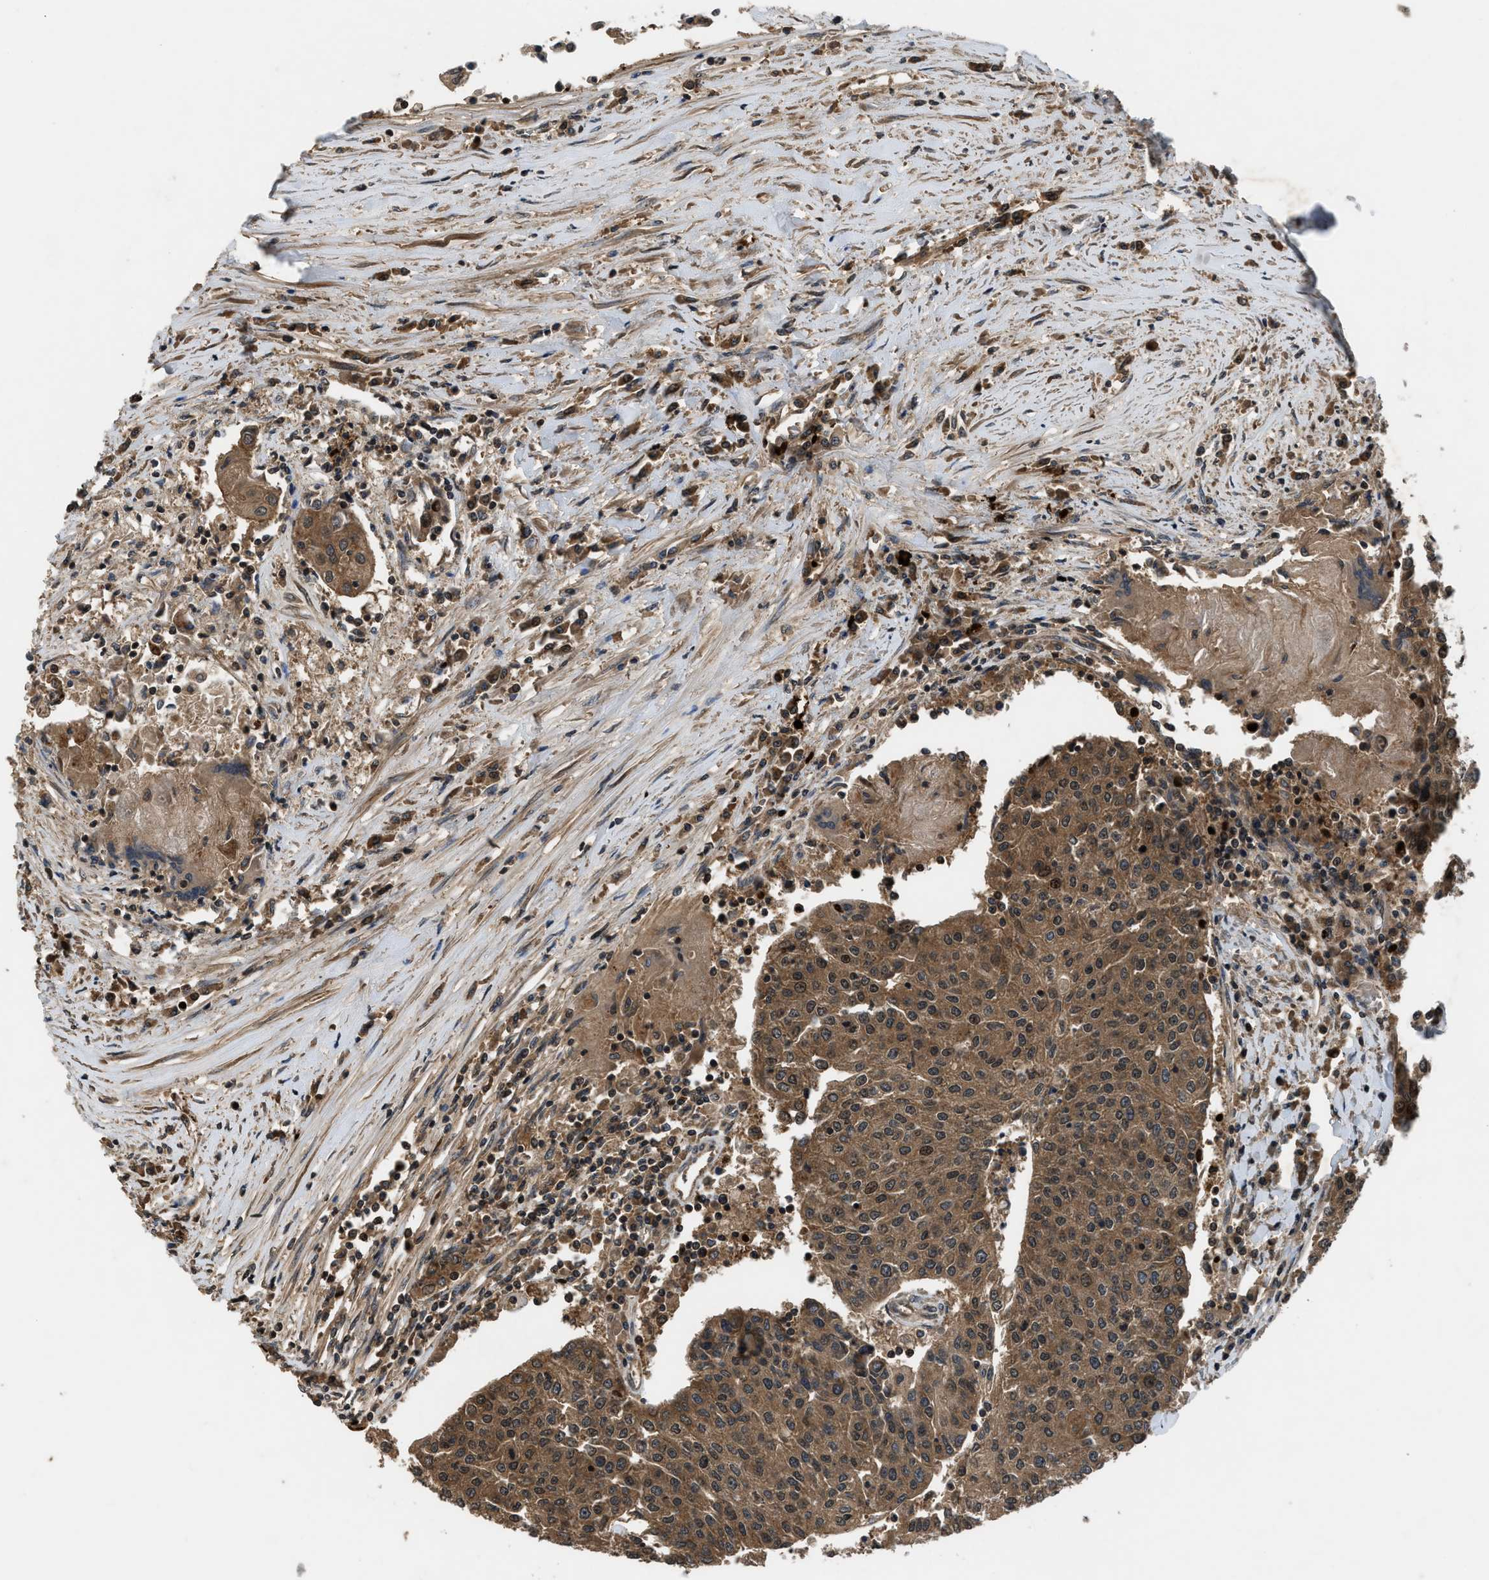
{"staining": {"intensity": "moderate", "quantity": ">75%", "location": "cytoplasmic/membranous"}, "tissue": "urothelial cancer", "cell_type": "Tumor cells", "image_type": "cancer", "snomed": [{"axis": "morphology", "description": "Urothelial carcinoma, High grade"}, {"axis": "topography", "description": "Urinary bladder"}], "caption": "Immunohistochemistry of human urothelial cancer reveals medium levels of moderate cytoplasmic/membranous staining in approximately >75% of tumor cells.", "gene": "RPS6KB1", "patient": {"sex": "female", "age": 85}}